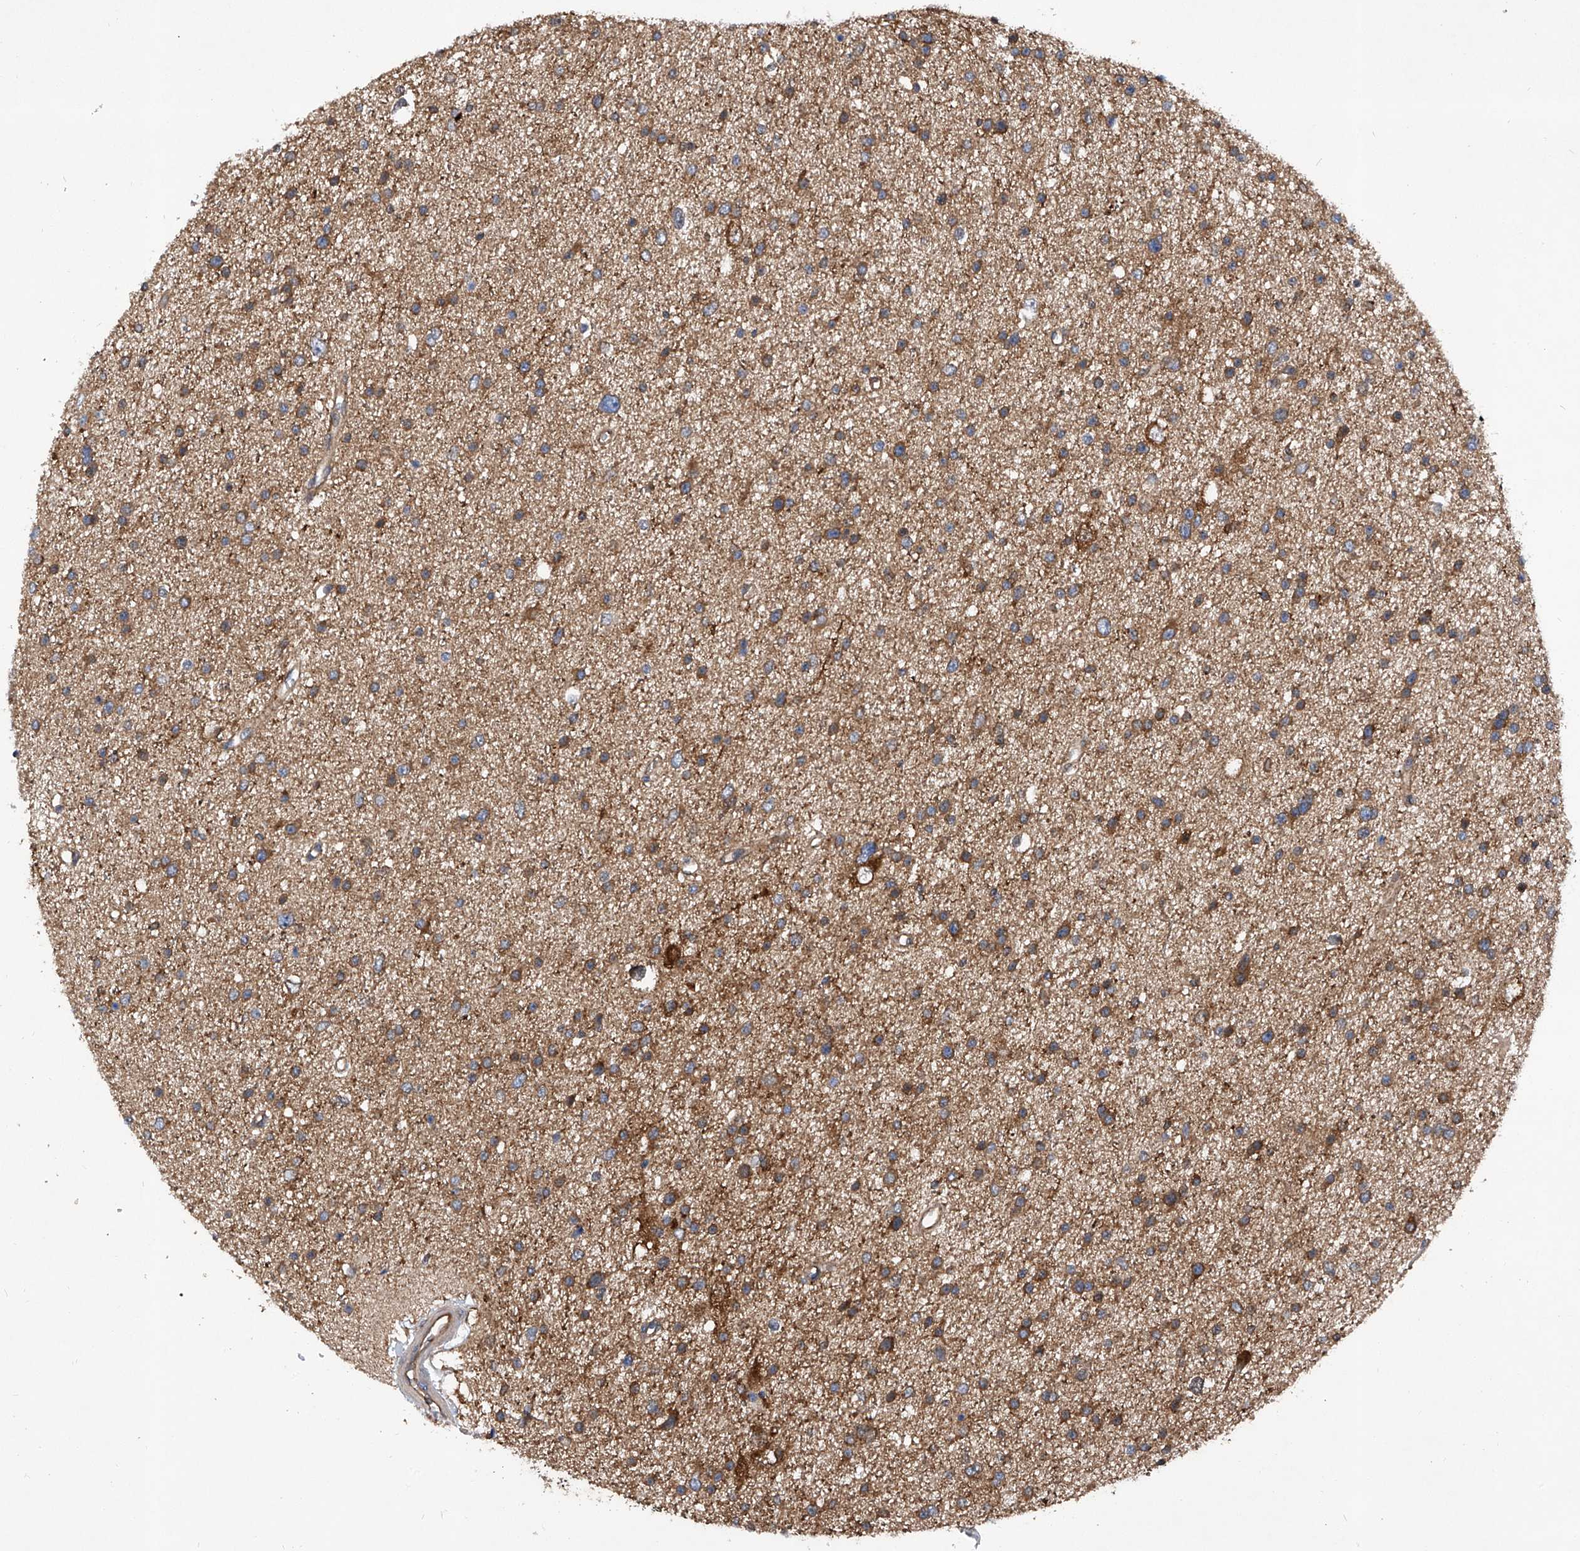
{"staining": {"intensity": "moderate", "quantity": ">75%", "location": "cytoplasmic/membranous"}, "tissue": "glioma", "cell_type": "Tumor cells", "image_type": "cancer", "snomed": [{"axis": "morphology", "description": "Glioma, malignant, Low grade"}, {"axis": "topography", "description": "Brain"}], "caption": "The immunohistochemical stain shows moderate cytoplasmic/membranous staining in tumor cells of low-grade glioma (malignant) tissue.", "gene": "SMAP1", "patient": {"sex": "female", "age": 37}}